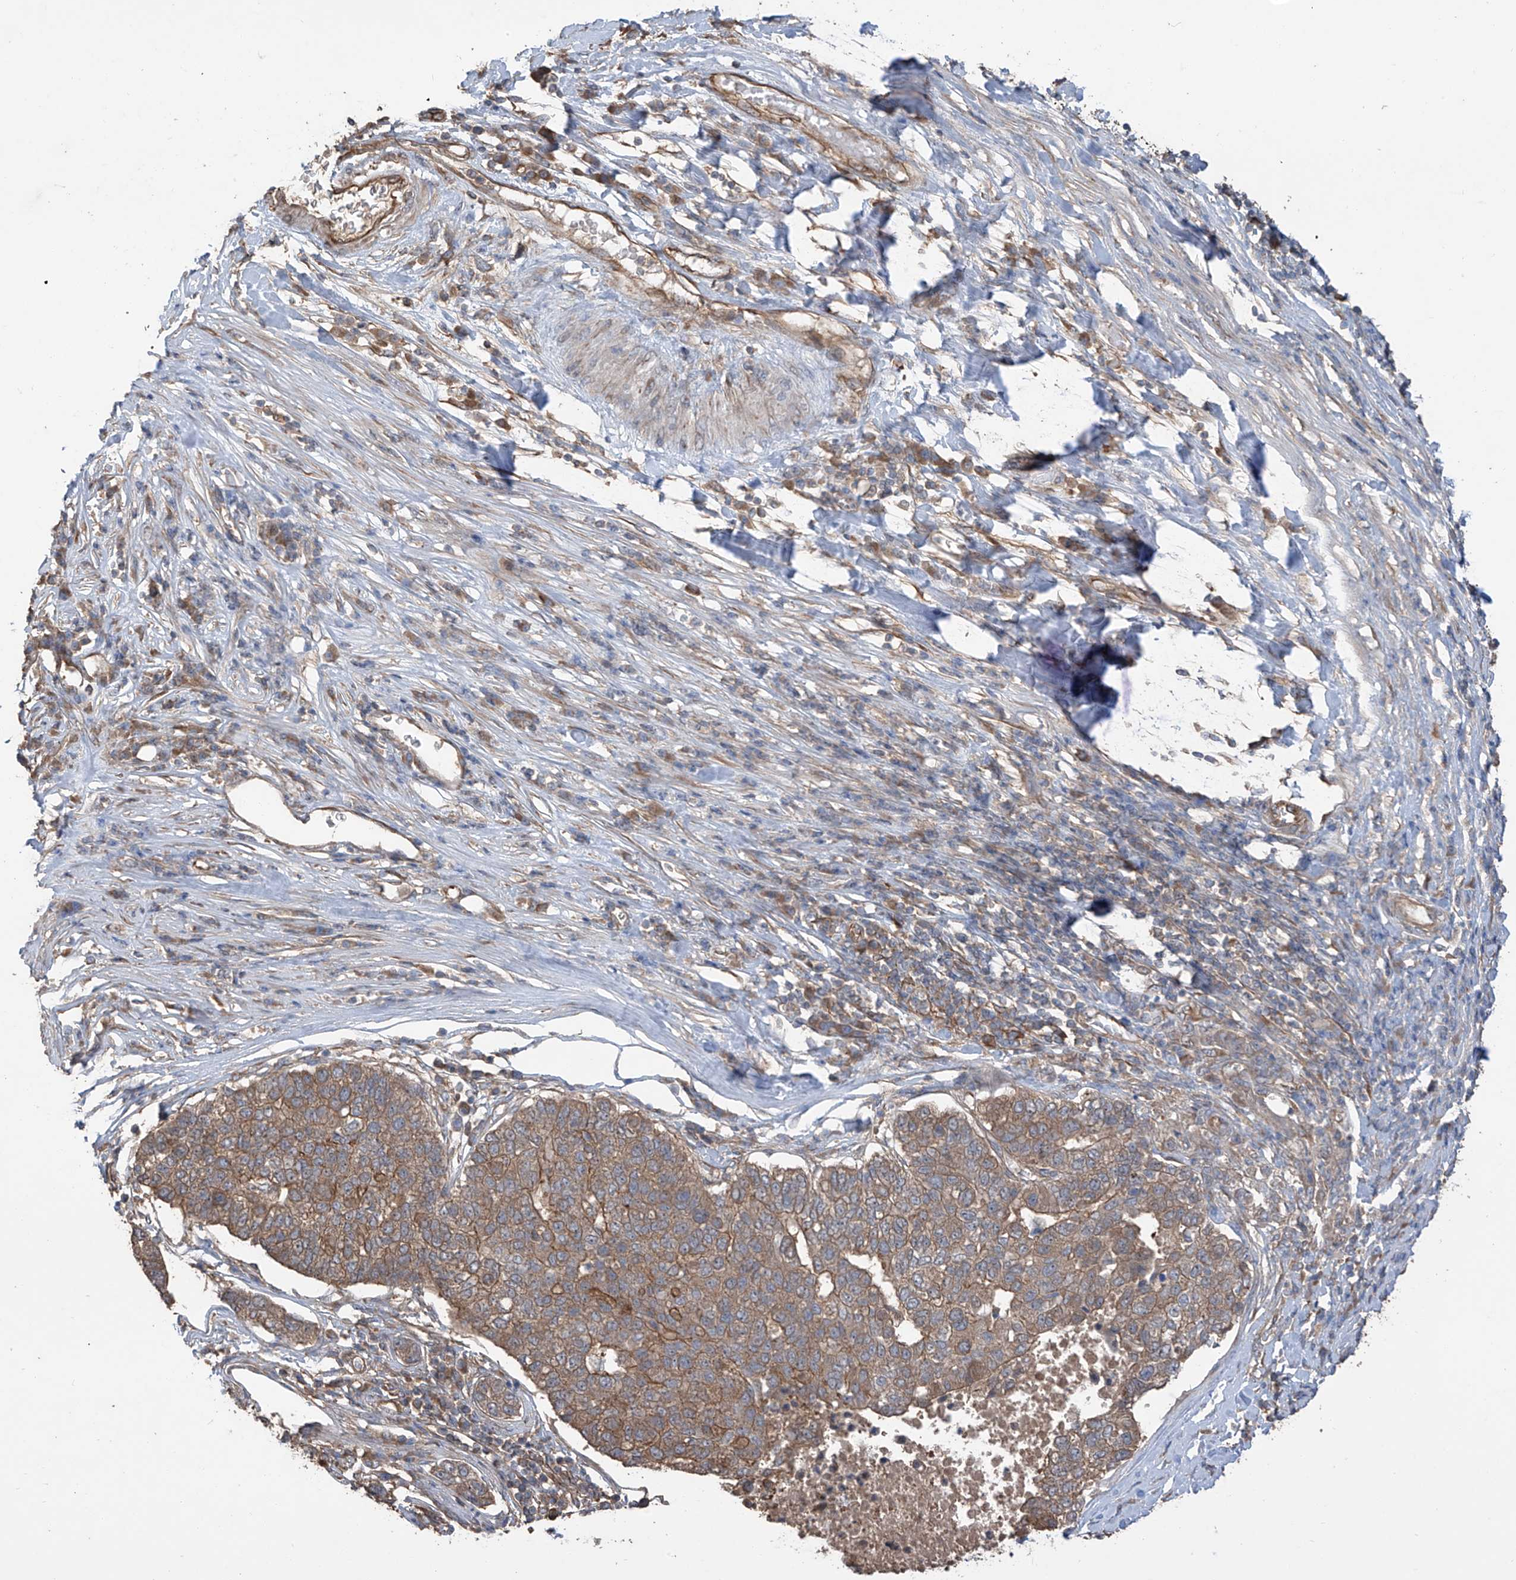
{"staining": {"intensity": "moderate", "quantity": ">75%", "location": "cytoplasmic/membranous"}, "tissue": "pancreatic cancer", "cell_type": "Tumor cells", "image_type": "cancer", "snomed": [{"axis": "morphology", "description": "Adenocarcinoma, NOS"}, {"axis": "topography", "description": "Pancreas"}], "caption": "Tumor cells exhibit moderate cytoplasmic/membranous expression in about >75% of cells in adenocarcinoma (pancreatic).", "gene": "AGBL5", "patient": {"sex": "female", "age": 61}}